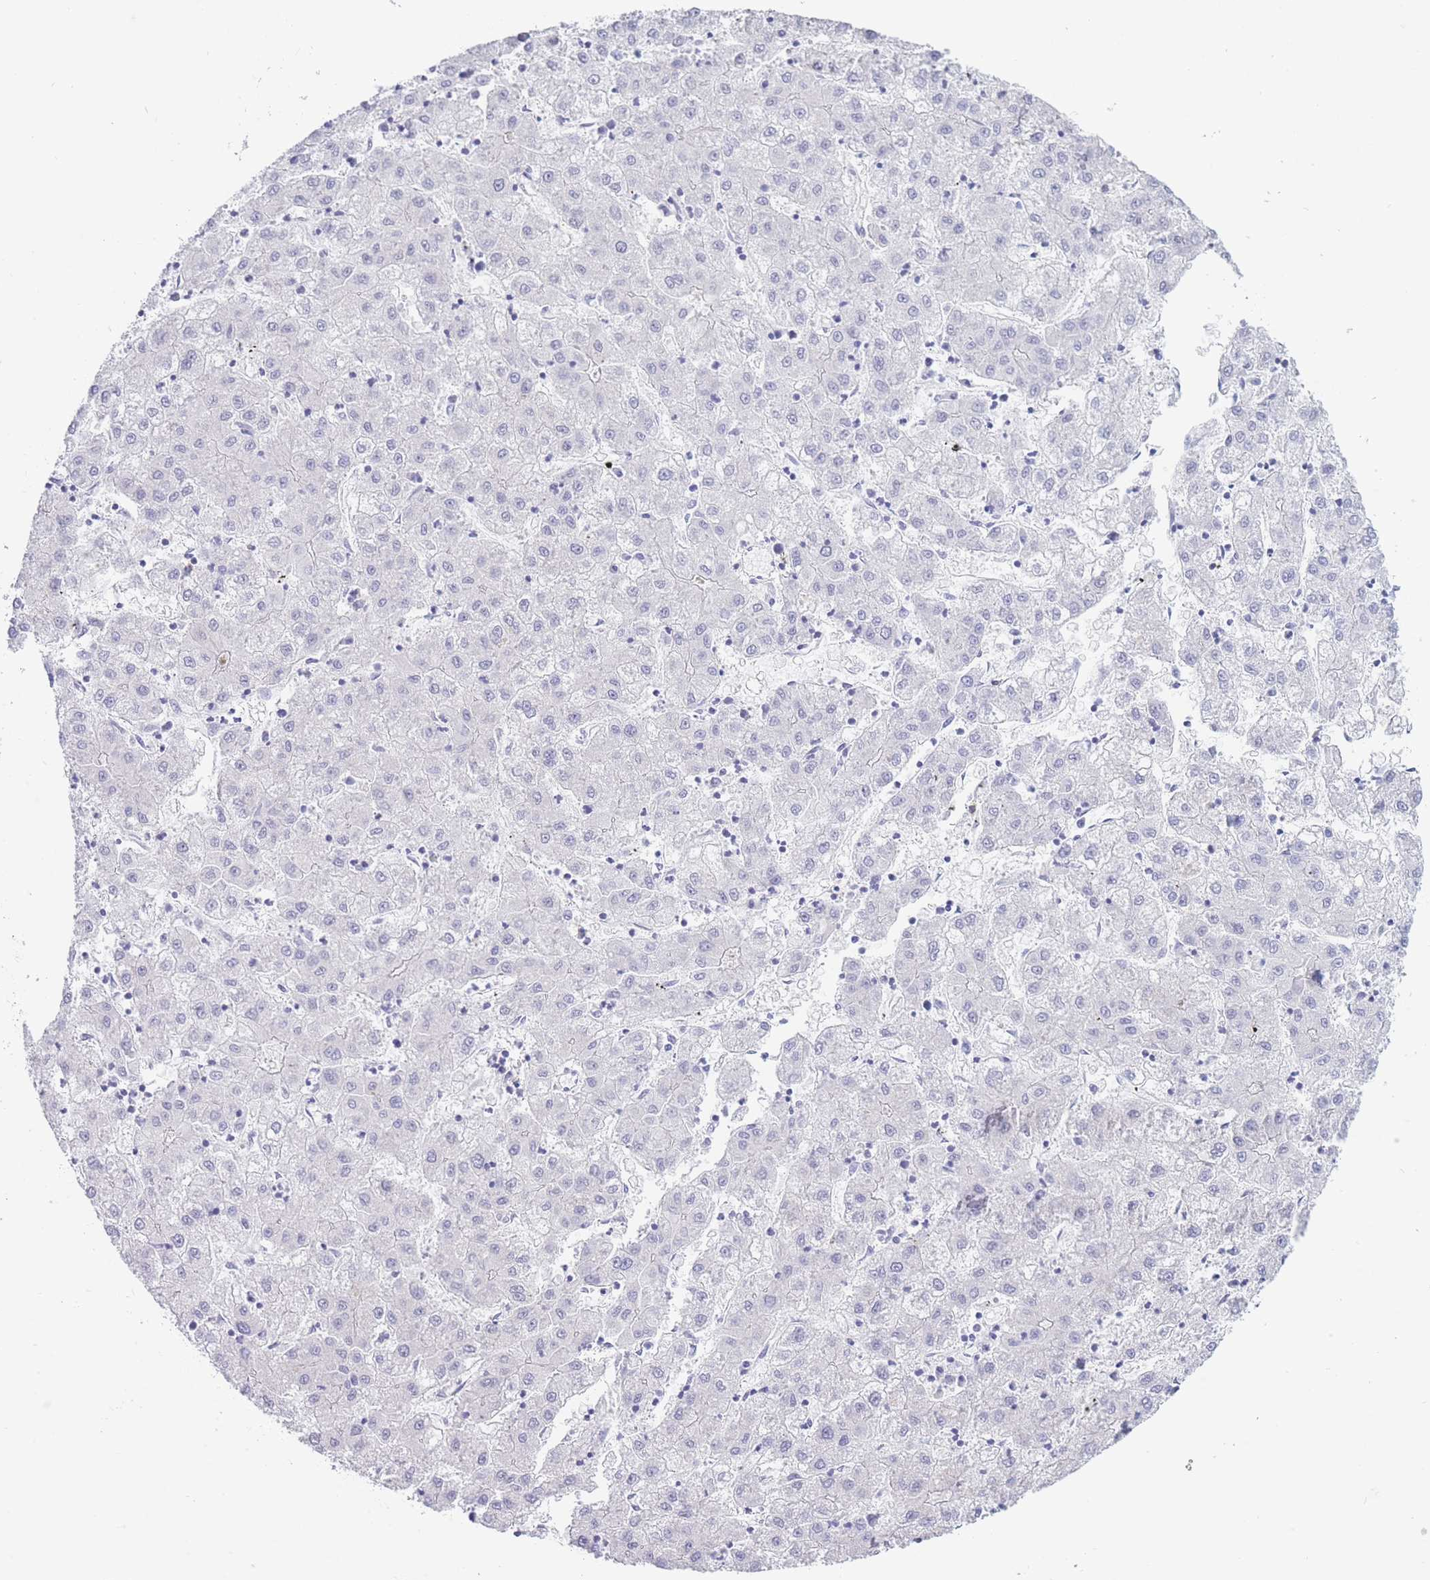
{"staining": {"intensity": "negative", "quantity": "none", "location": "none"}, "tissue": "liver cancer", "cell_type": "Tumor cells", "image_type": "cancer", "snomed": [{"axis": "morphology", "description": "Carcinoma, Hepatocellular, NOS"}, {"axis": "topography", "description": "Liver"}], "caption": "Micrograph shows no protein staining in tumor cells of liver cancer tissue.", "gene": "CD37", "patient": {"sex": "male", "age": 72}}